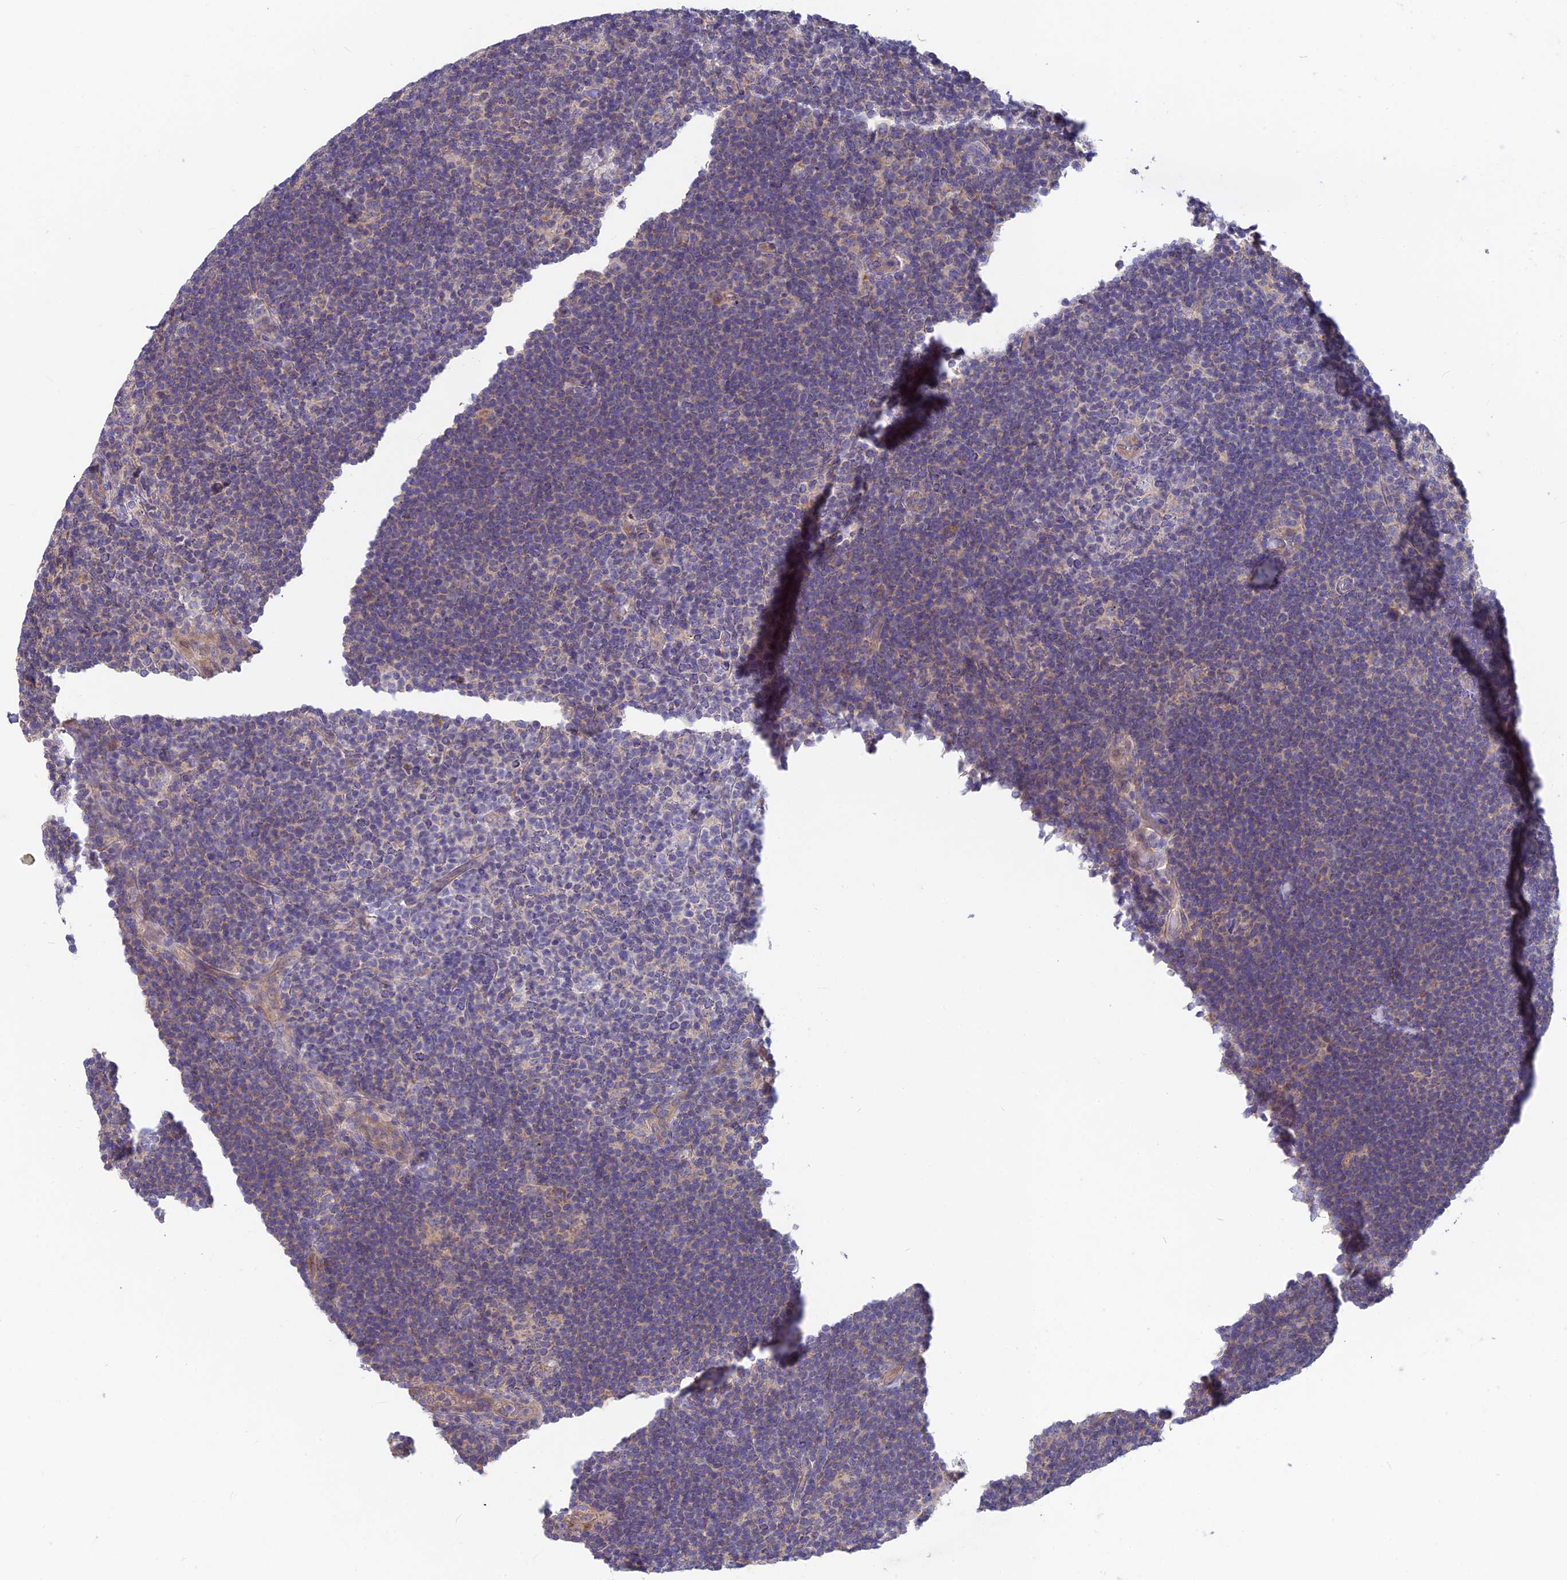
{"staining": {"intensity": "moderate", "quantity": "25%-75%", "location": "cytoplasmic/membranous"}, "tissue": "lymphoma", "cell_type": "Tumor cells", "image_type": "cancer", "snomed": [{"axis": "morphology", "description": "Hodgkin's disease, NOS"}, {"axis": "topography", "description": "Lymph node"}], "caption": "This is a micrograph of immunohistochemistry (IHC) staining of lymphoma, which shows moderate expression in the cytoplasmic/membranous of tumor cells.", "gene": "PZP", "patient": {"sex": "female", "age": 57}}